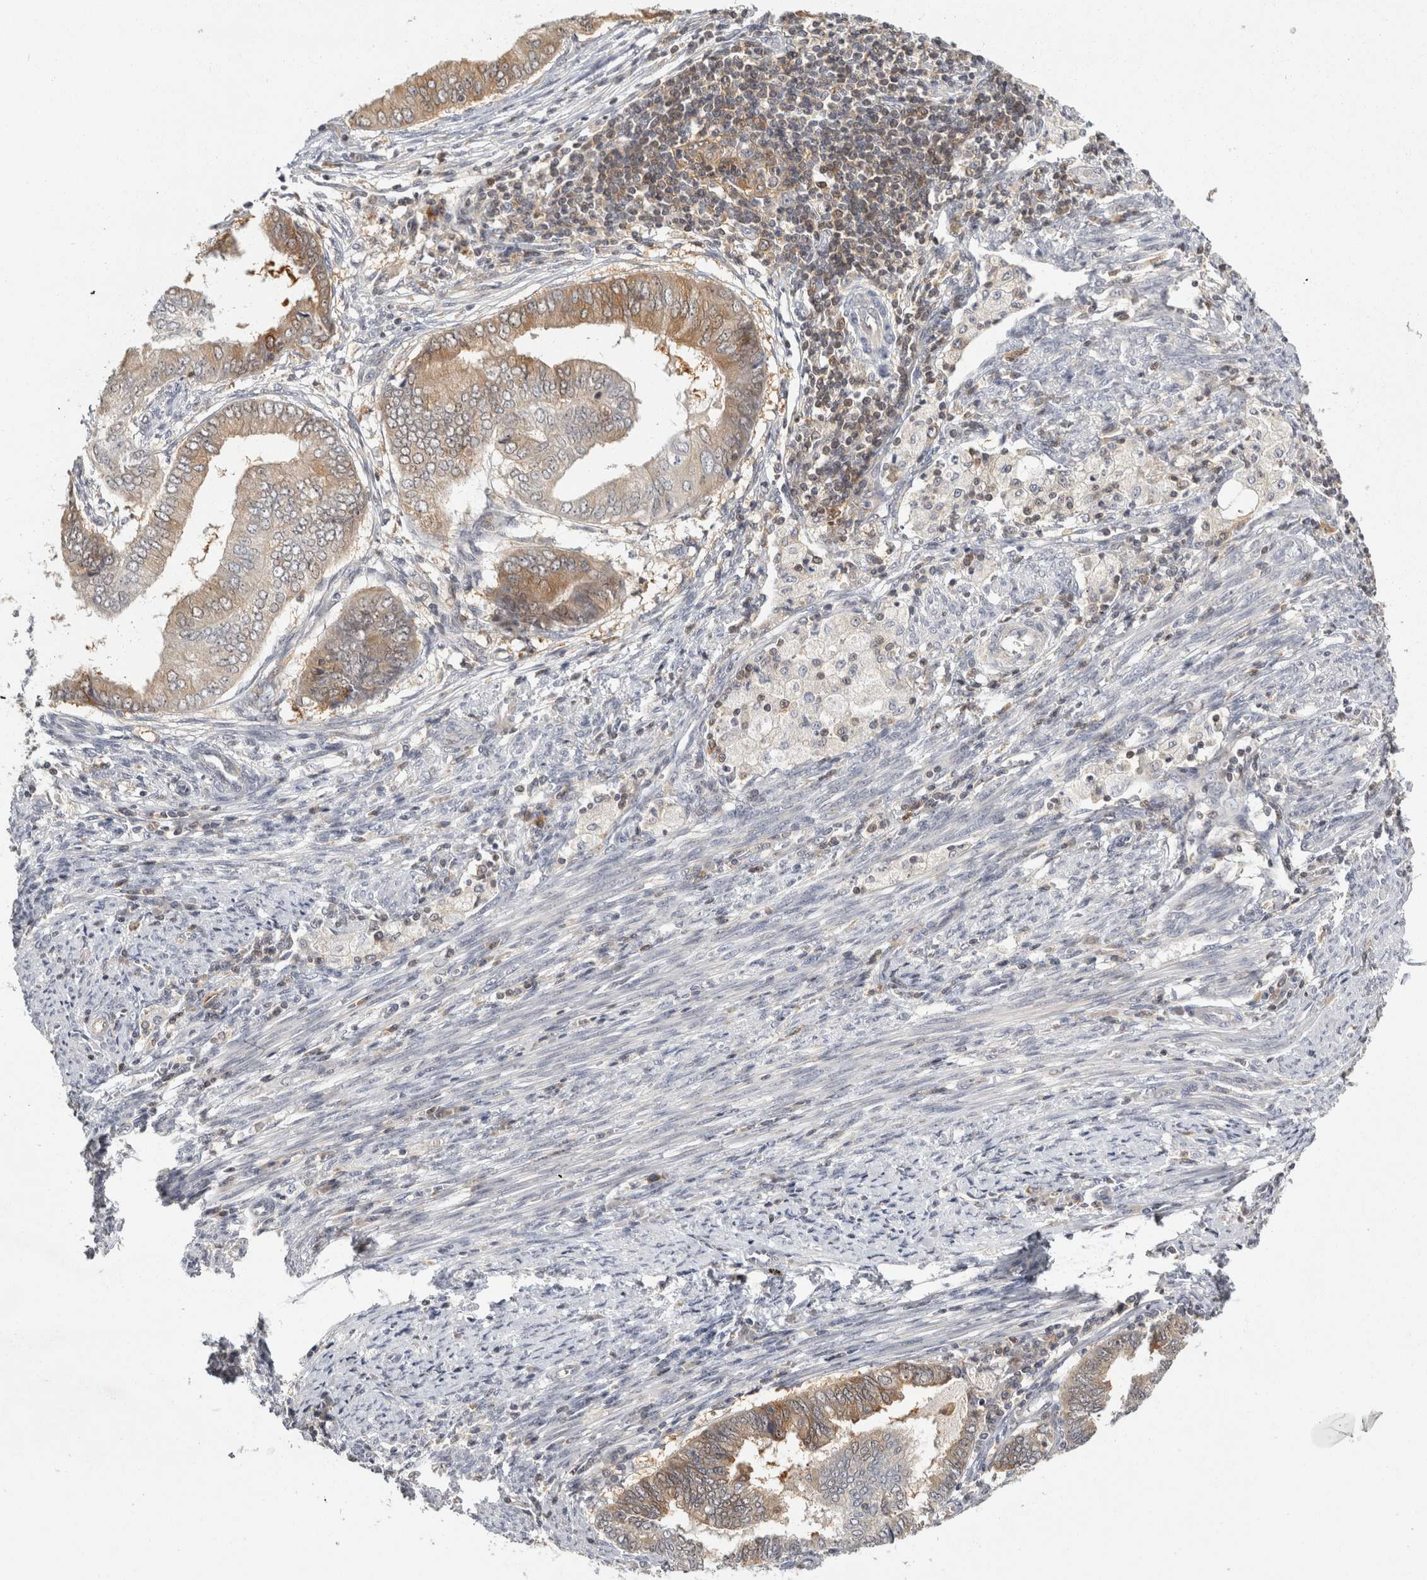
{"staining": {"intensity": "weak", "quantity": "25%-75%", "location": "cytoplasmic/membranous"}, "tissue": "endometrial cancer", "cell_type": "Tumor cells", "image_type": "cancer", "snomed": [{"axis": "morphology", "description": "Polyp, NOS"}, {"axis": "morphology", "description": "Adenocarcinoma, NOS"}, {"axis": "morphology", "description": "Adenoma, NOS"}, {"axis": "topography", "description": "Endometrium"}], "caption": "High-magnification brightfield microscopy of endometrial adenoma stained with DAB (3,3'-diaminobenzidine) (brown) and counterstained with hematoxylin (blue). tumor cells exhibit weak cytoplasmic/membranous expression is identified in about25%-75% of cells. (IHC, brightfield microscopy, high magnification).", "gene": "ACAT2", "patient": {"sex": "female", "age": 79}}